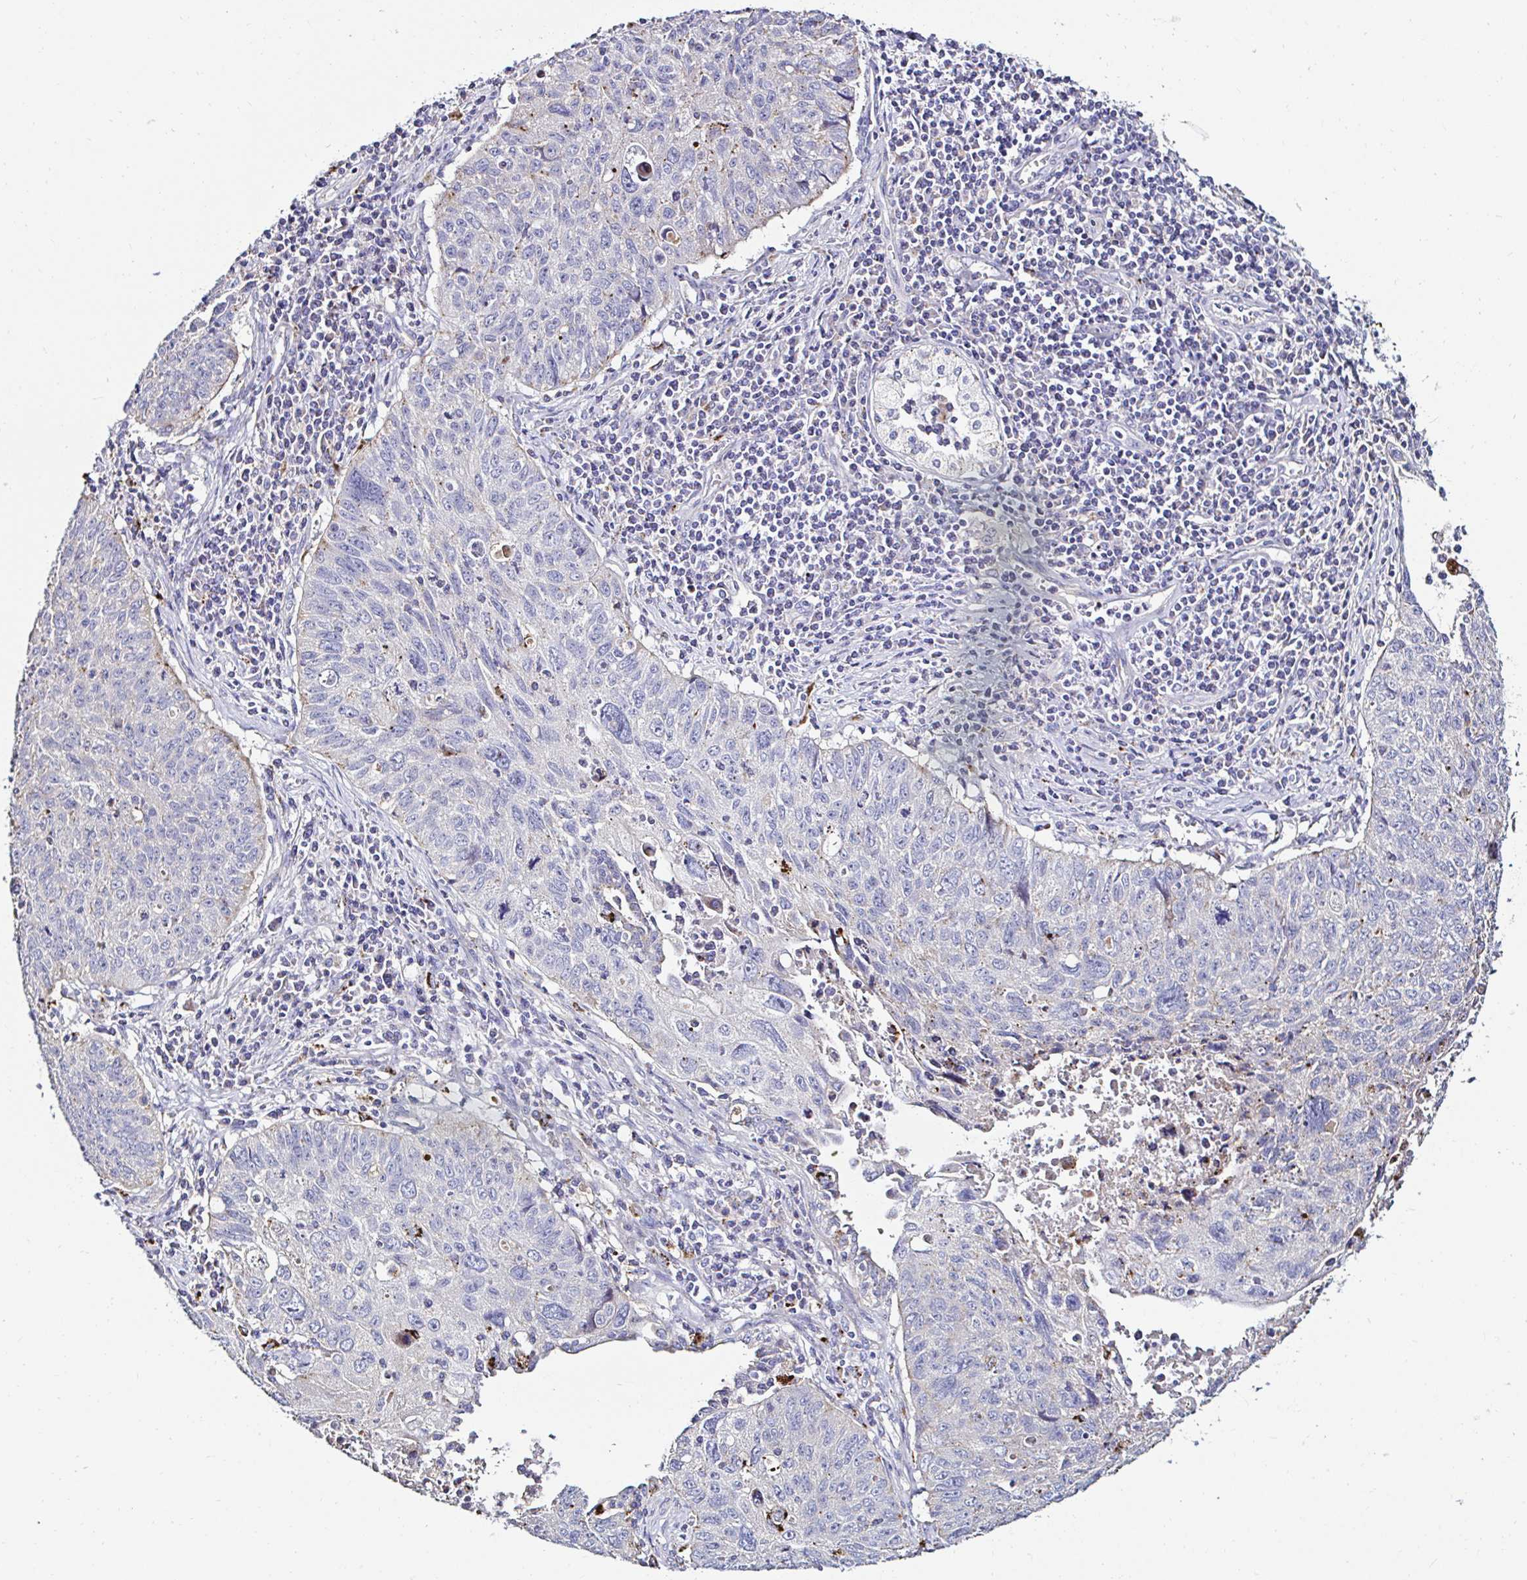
{"staining": {"intensity": "negative", "quantity": "none", "location": "none"}, "tissue": "lung cancer", "cell_type": "Tumor cells", "image_type": "cancer", "snomed": [{"axis": "morphology", "description": "Normal morphology"}, {"axis": "morphology", "description": "Aneuploidy"}, {"axis": "morphology", "description": "Squamous cell carcinoma, NOS"}, {"axis": "topography", "description": "Lymph node"}, {"axis": "topography", "description": "Lung"}], "caption": "Immunohistochemistry (IHC) histopathology image of lung cancer (aneuploidy) stained for a protein (brown), which exhibits no positivity in tumor cells. (DAB immunohistochemistry, high magnification).", "gene": "GALNS", "patient": {"sex": "female", "age": 76}}